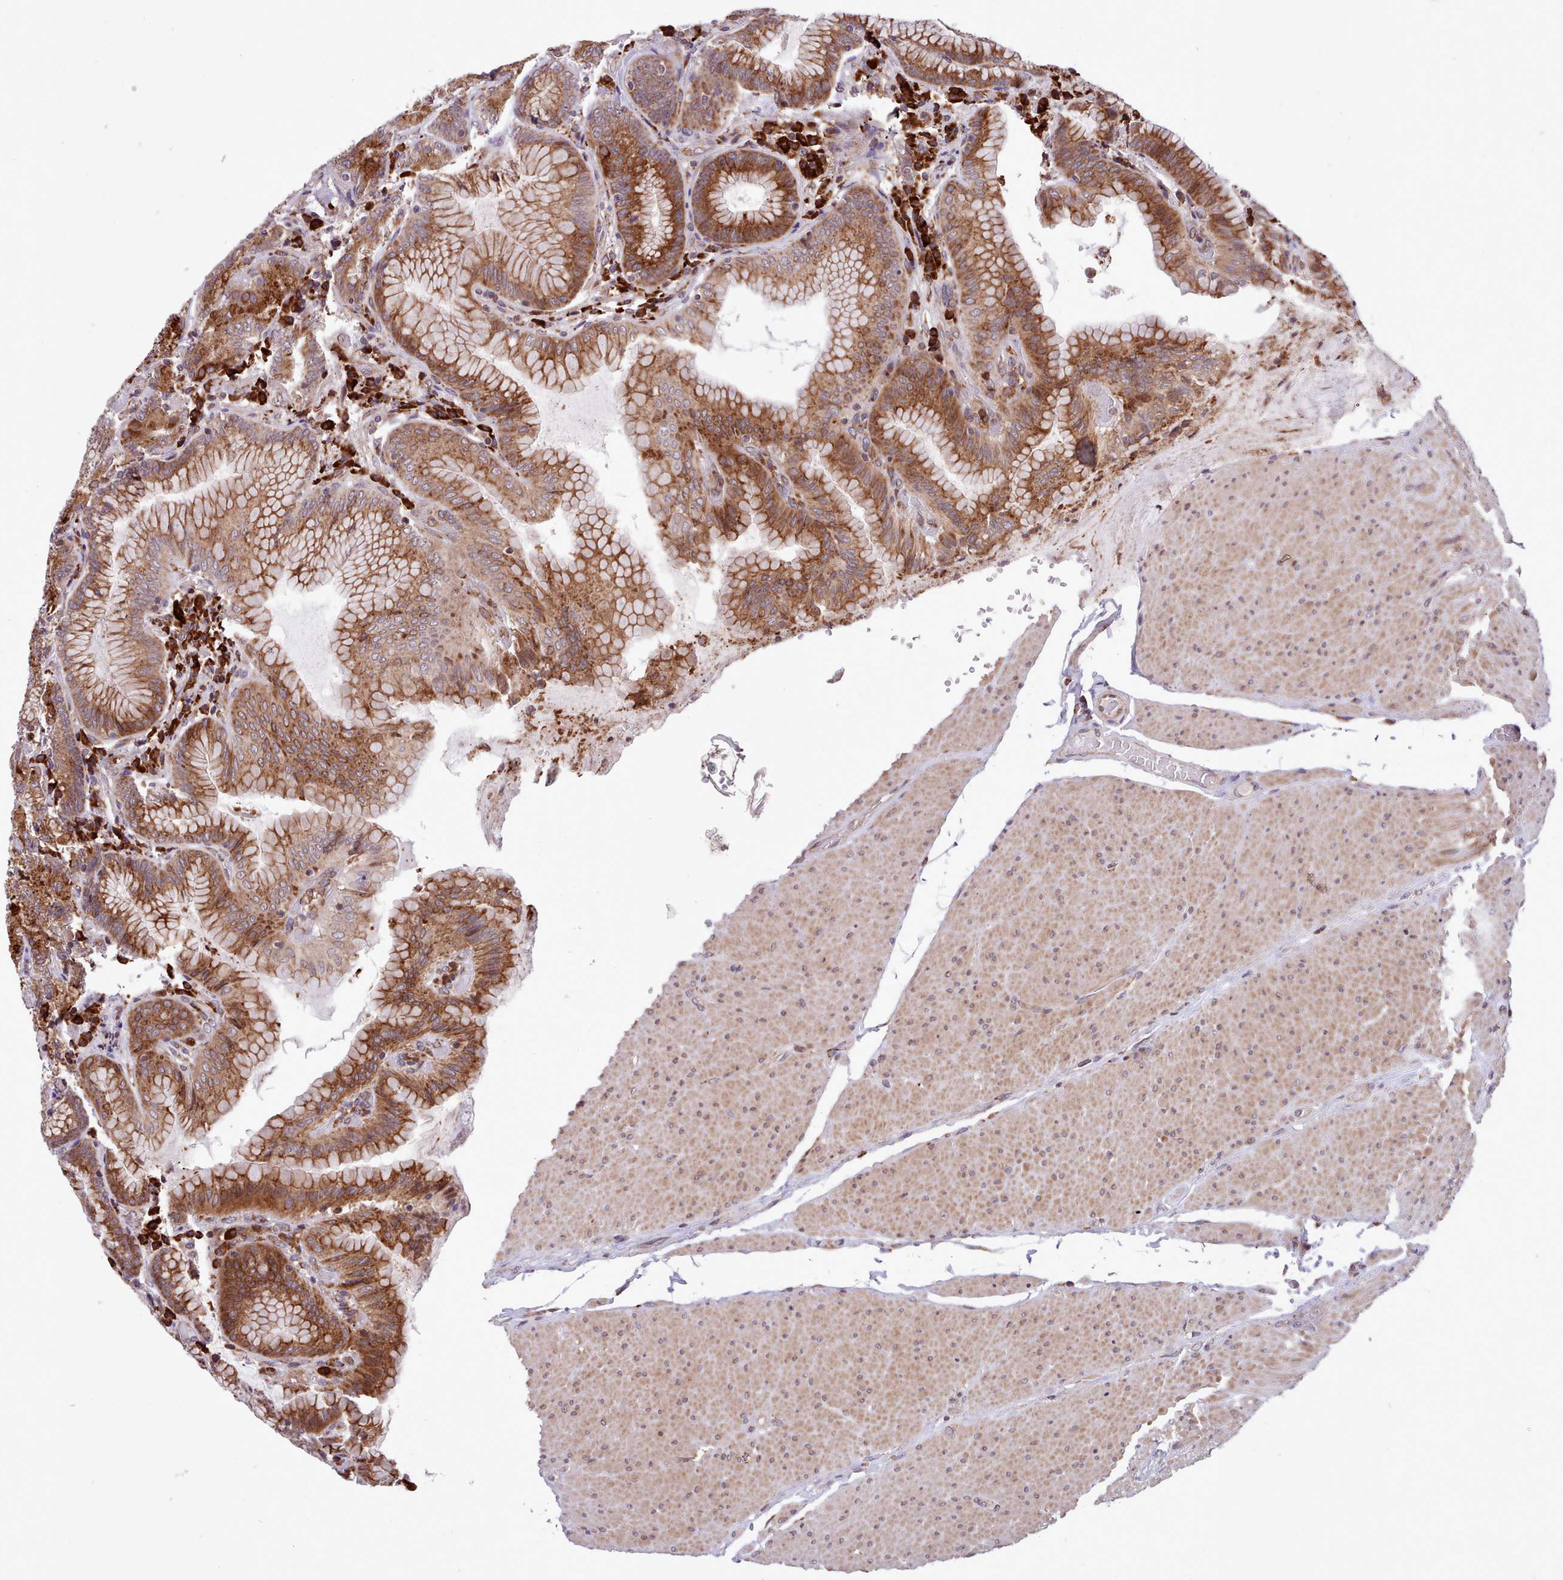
{"staining": {"intensity": "strong", "quantity": ">75%", "location": "cytoplasmic/membranous"}, "tissue": "stomach", "cell_type": "Glandular cells", "image_type": "normal", "snomed": [{"axis": "morphology", "description": "Normal tissue, NOS"}, {"axis": "topography", "description": "Stomach, upper"}, {"axis": "topography", "description": "Stomach, lower"}], "caption": "A micrograph showing strong cytoplasmic/membranous staining in approximately >75% of glandular cells in normal stomach, as visualized by brown immunohistochemical staining.", "gene": "TTLL3", "patient": {"sex": "female", "age": 76}}